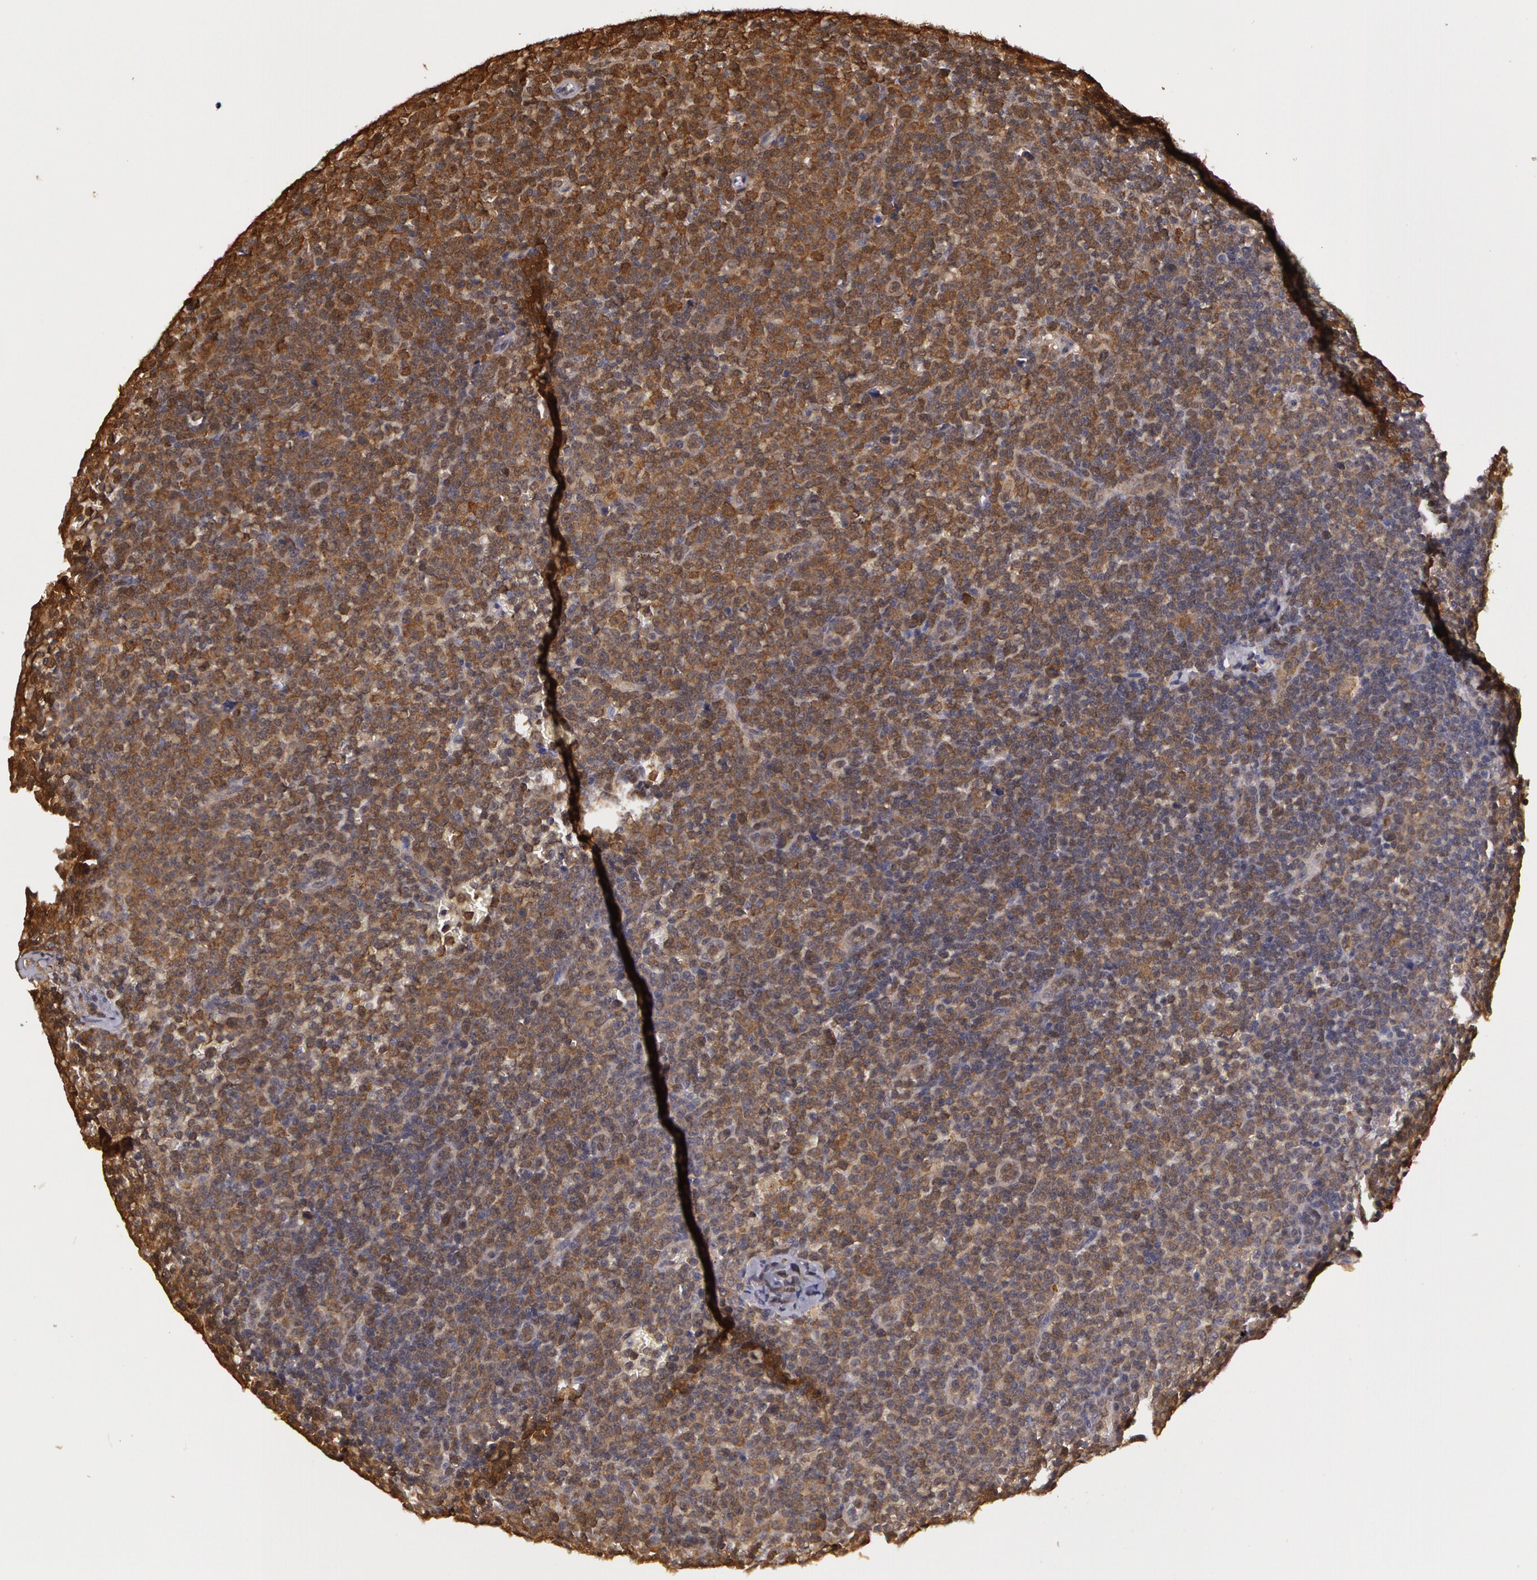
{"staining": {"intensity": "weak", "quantity": "25%-75%", "location": "cytoplasmic/membranous"}, "tissue": "lymphoma", "cell_type": "Tumor cells", "image_type": "cancer", "snomed": [{"axis": "morphology", "description": "Malignant lymphoma, non-Hodgkin's type, Low grade"}, {"axis": "topography", "description": "Lymph node"}], "caption": "Immunohistochemical staining of malignant lymphoma, non-Hodgkin's type (low-grade) reveals low levels of weak cytoplasmic/membranous staining in approximately 25%-75% of tumor cells.", "gene": "AHSA1", "patient": {"sex": "male", "age": 50}}